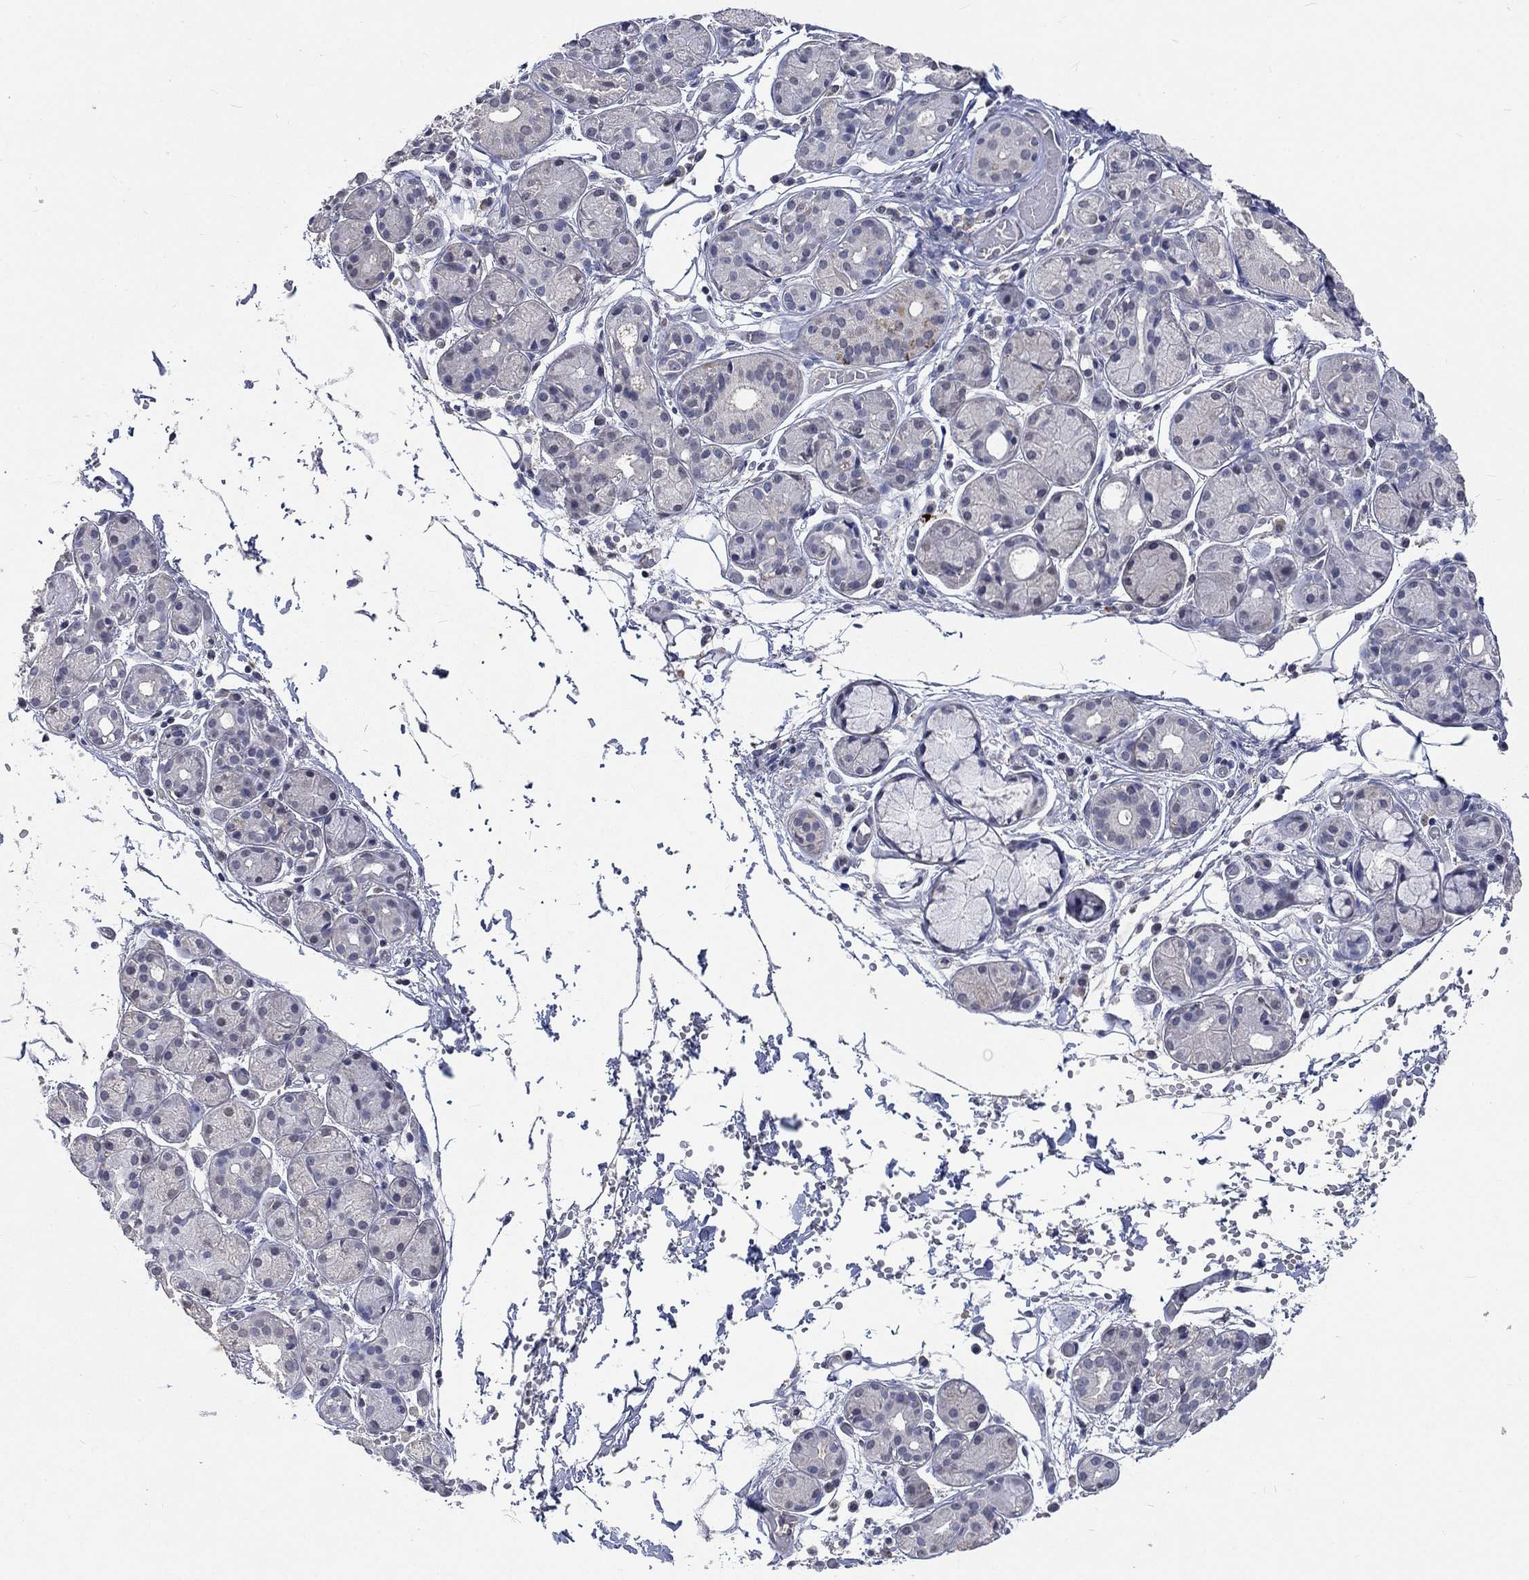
{"staining": {"intensity": "negative", "quantity": "none", "location": "none"}, "tissue": "salivary gland", "cell_type": "Glandular cells", "image_type": "normal", "snomed": [{"axis": "morphology", "description": "Normal tissue, NOS"}, {"axis": "topography", "description": "Salivary gland"}, {"axis": "topography", "description": "Peripheral nerve tissue"}], "caption": "Immunohistochemistry (IHC) image of benign salivary gland: human salivary gland stained with DAB displays no significant protein staining in glandular cells. The staining is performed using DAB brown chromogen with nuclei counter-stained in using hematoxylin.", "gene": "ZBTB18", "patient": {"sex": "male", "age": 71}}